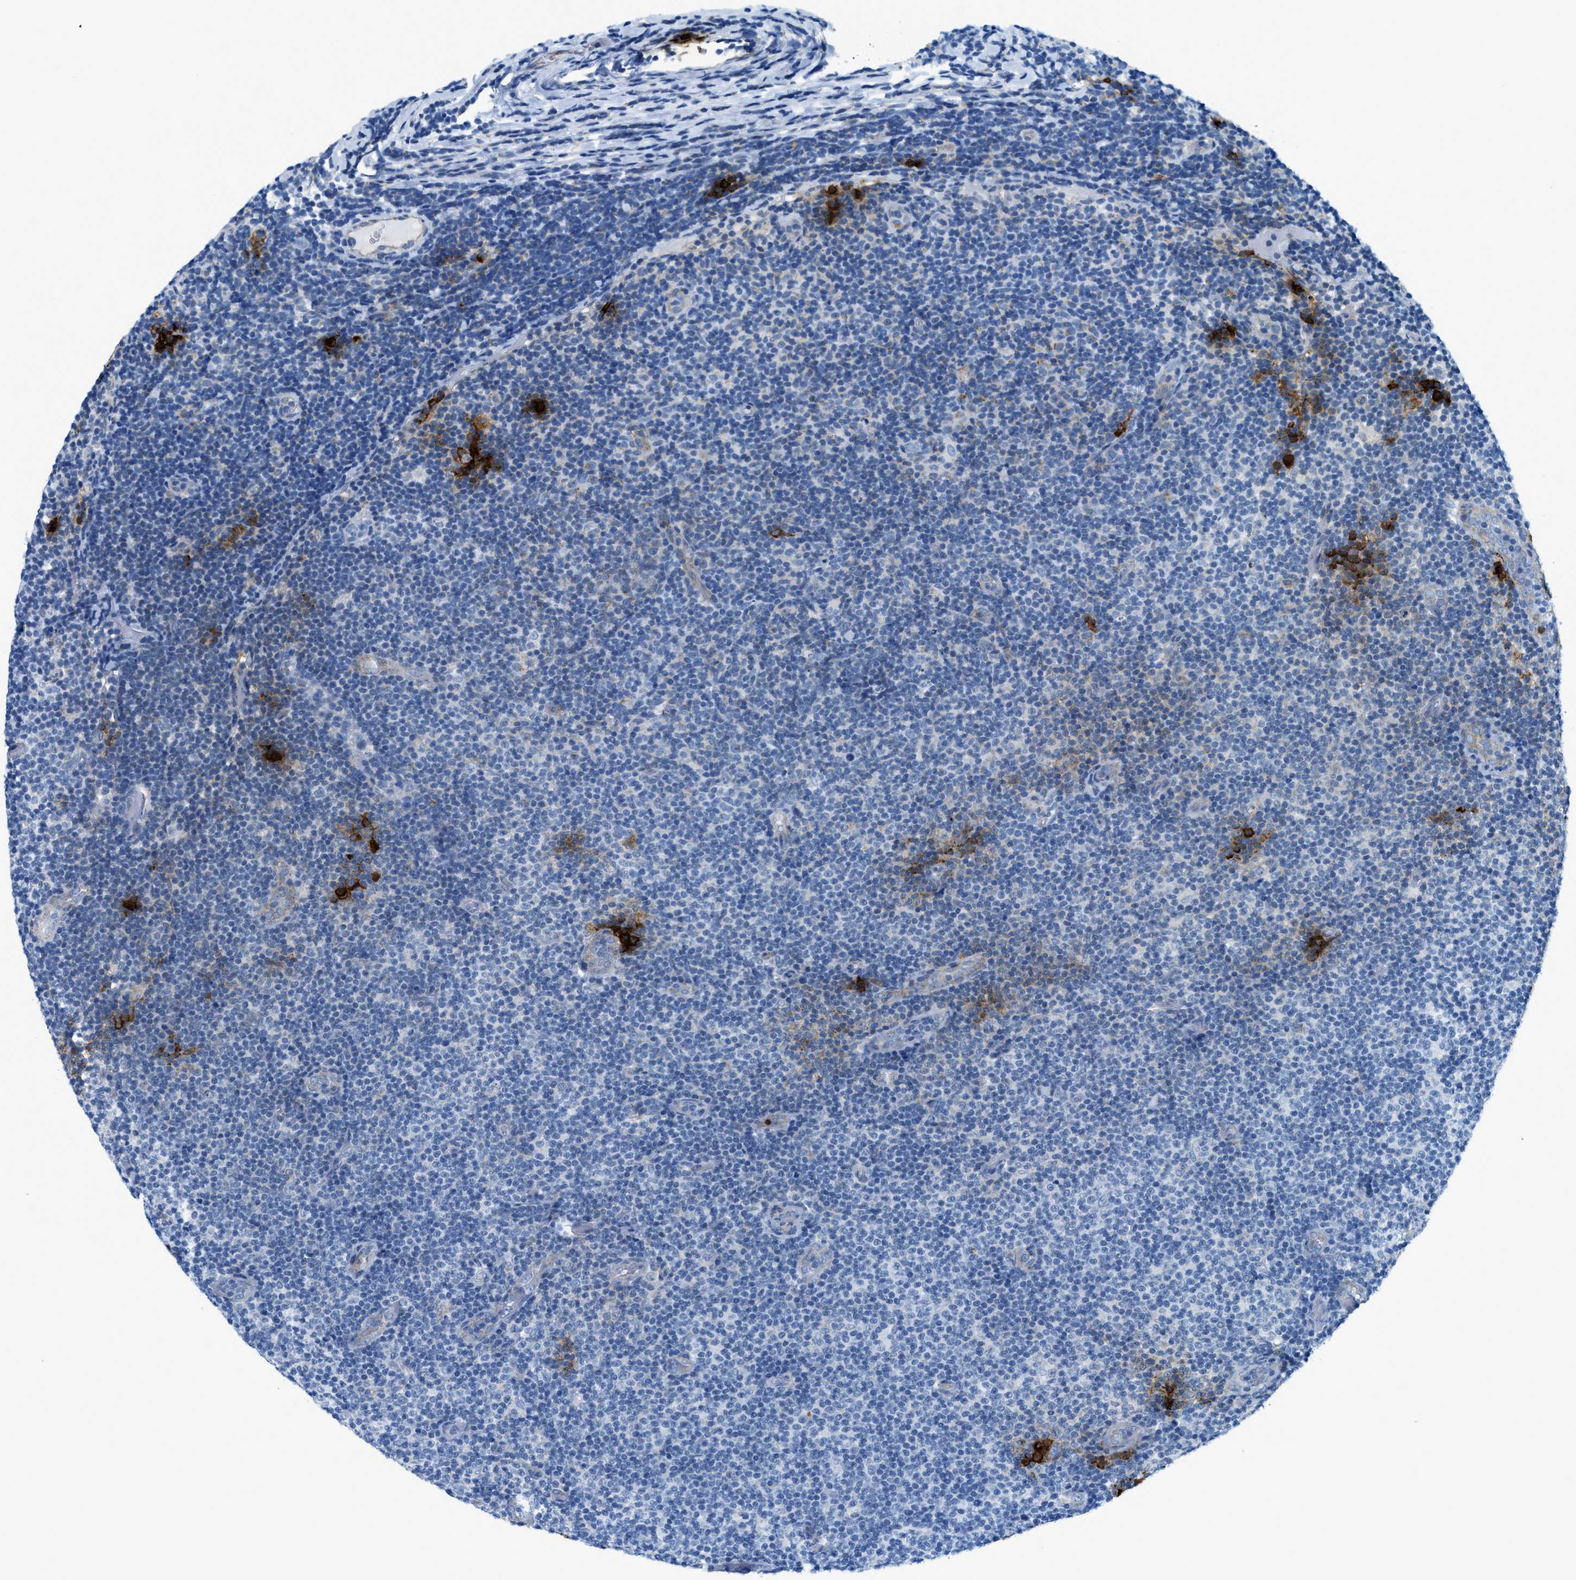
{"staining": {"intensity": "negative", "quantity": "none", "location": "none"}, "tissue": "lymphoma", "cell_type": "Tumor cells", "image_type": "cancer", "snomed": [{"axis": "morphology", "description": "Malignant lymphoma, non-Hodgkin's type, Low grade"}, {"axis": "topography", "description": "Lymph node"}], "caption": "High magnification brightfield microscopy of low-grade malignant lymphoma, non-Hodgkin's type stained with DAB (3,3'-diaminobenzidine) (brown) and counterstained with hematoxylin (blue): tumor cells show no significant positivity.", "gene": "TPSAB1", "patient": {"sex": "male", "age": 83}}